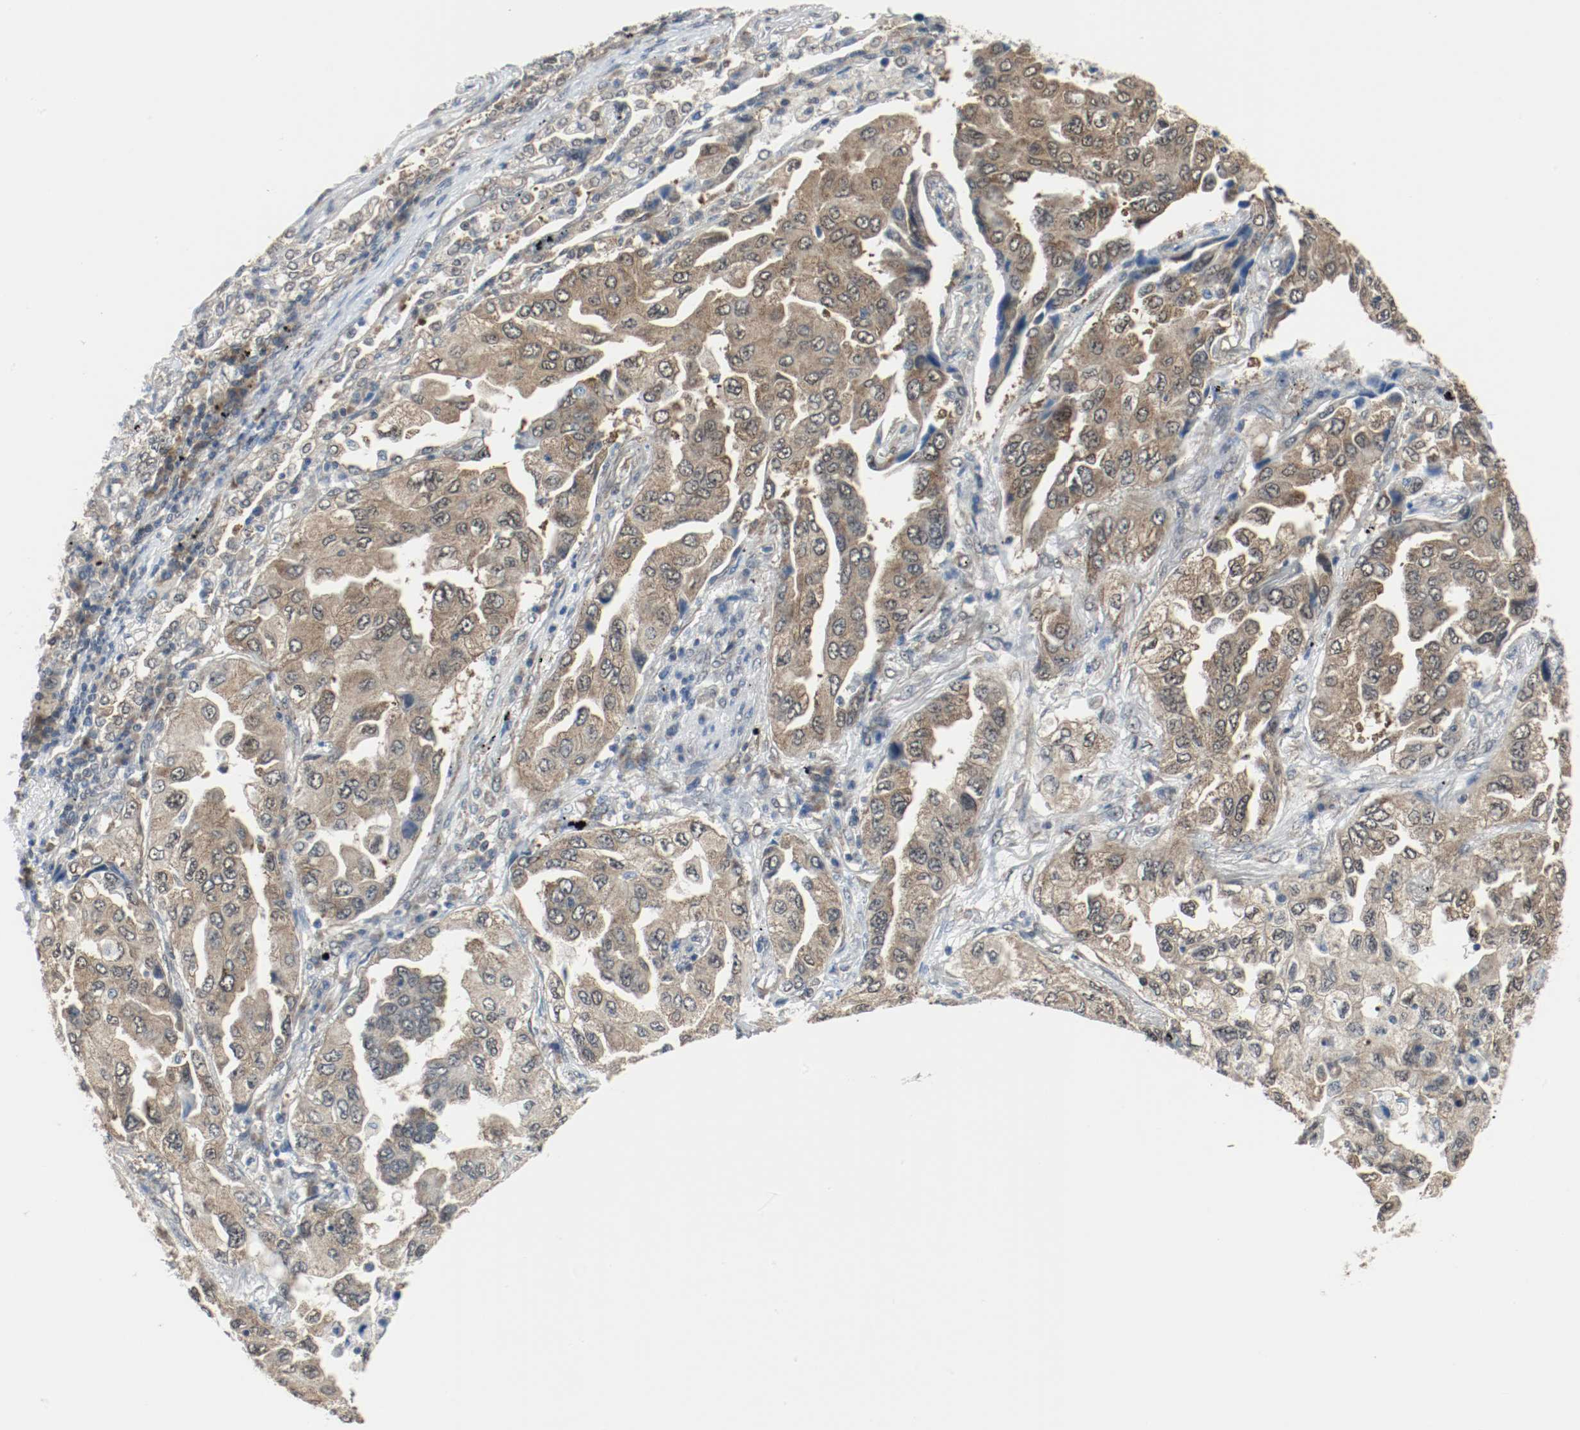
{"staining": {"intensity": "weak", "quantity": ">75%", "location": "cytoplasmic/membranous,nuclear"}, "tissue": "lung cancer", "cell_type": "Tumor cells", "image_type": "cancer", "snomed": [{"axis": "morphology", "description": "Adenocarcinoma, NOS"}, {"axis": "topography", "description": "Lung"}], "caption": "The histopathology image exhibits immunohistochemical staining of lung adenocarcinoma. There is weak cytoplasmic/membranous and nuclear staining is identified in approximately >75% of tumor cells. The staining was performed using DAB, with brown indicating positive protein expression. Nuclei are stained blue with hematoxylin.", "gene": "PPME1", "patient": {"sex": "female", "age": 65}}